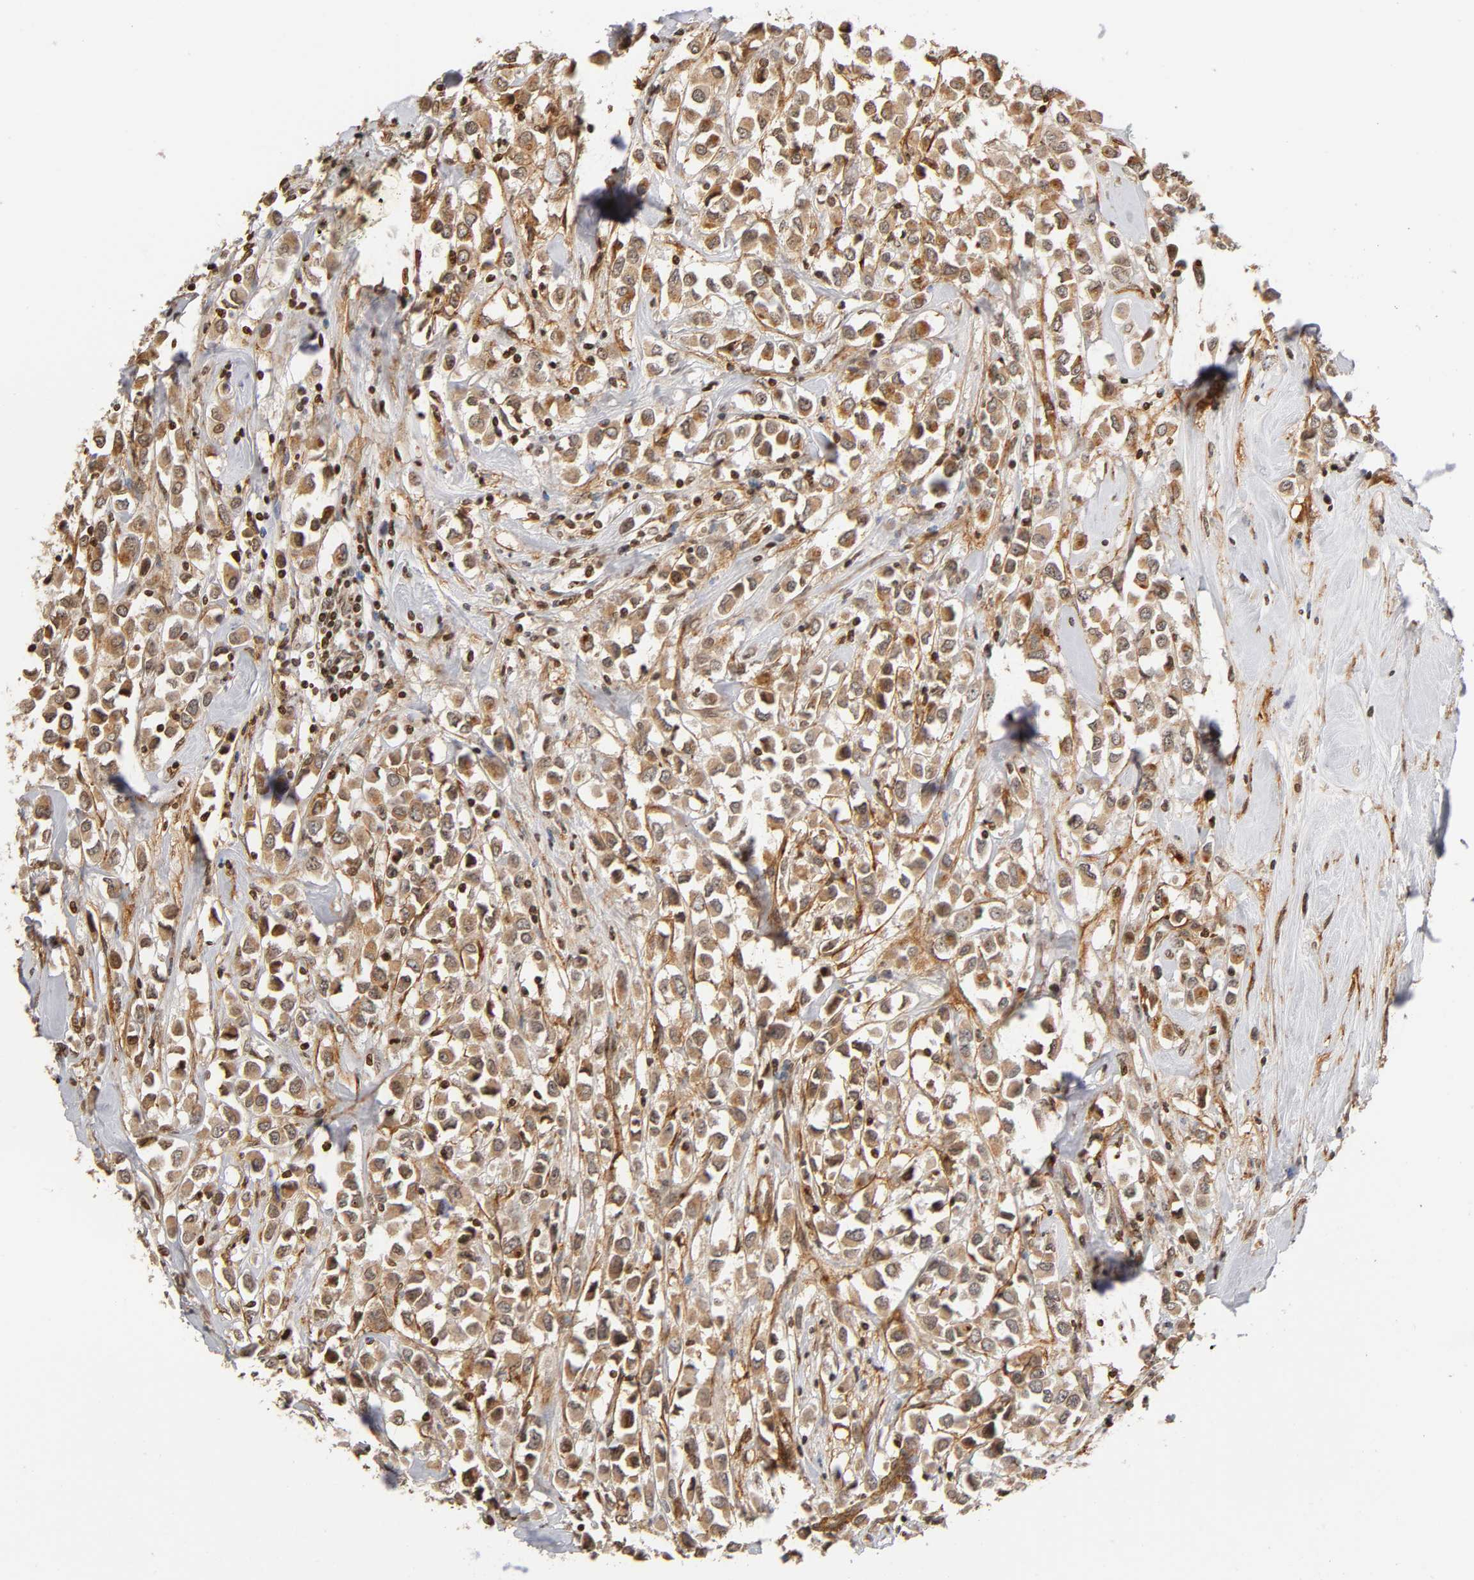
{"staining": {"intensity": "moderate", "quantity": ">75%", "location": "cytoplasmic/membranous"}, "tissue": "breast cancer", "cell_type": "Tumor cells", "image_type": "cancer", "snomed": [{"axis": "morphology", "description": "Duct carcinoma"}, {"axis": "topography", "description": "Breast"}], "caption": "About >75% of tumor cells in human breast invasive ductal carcinoma show moderate cytoplasmic/membranous protein staining as visualized by brown immunohistochemical staining.", "gene": "ITGAV", "patient": {"sex": "female", "age": 61}}